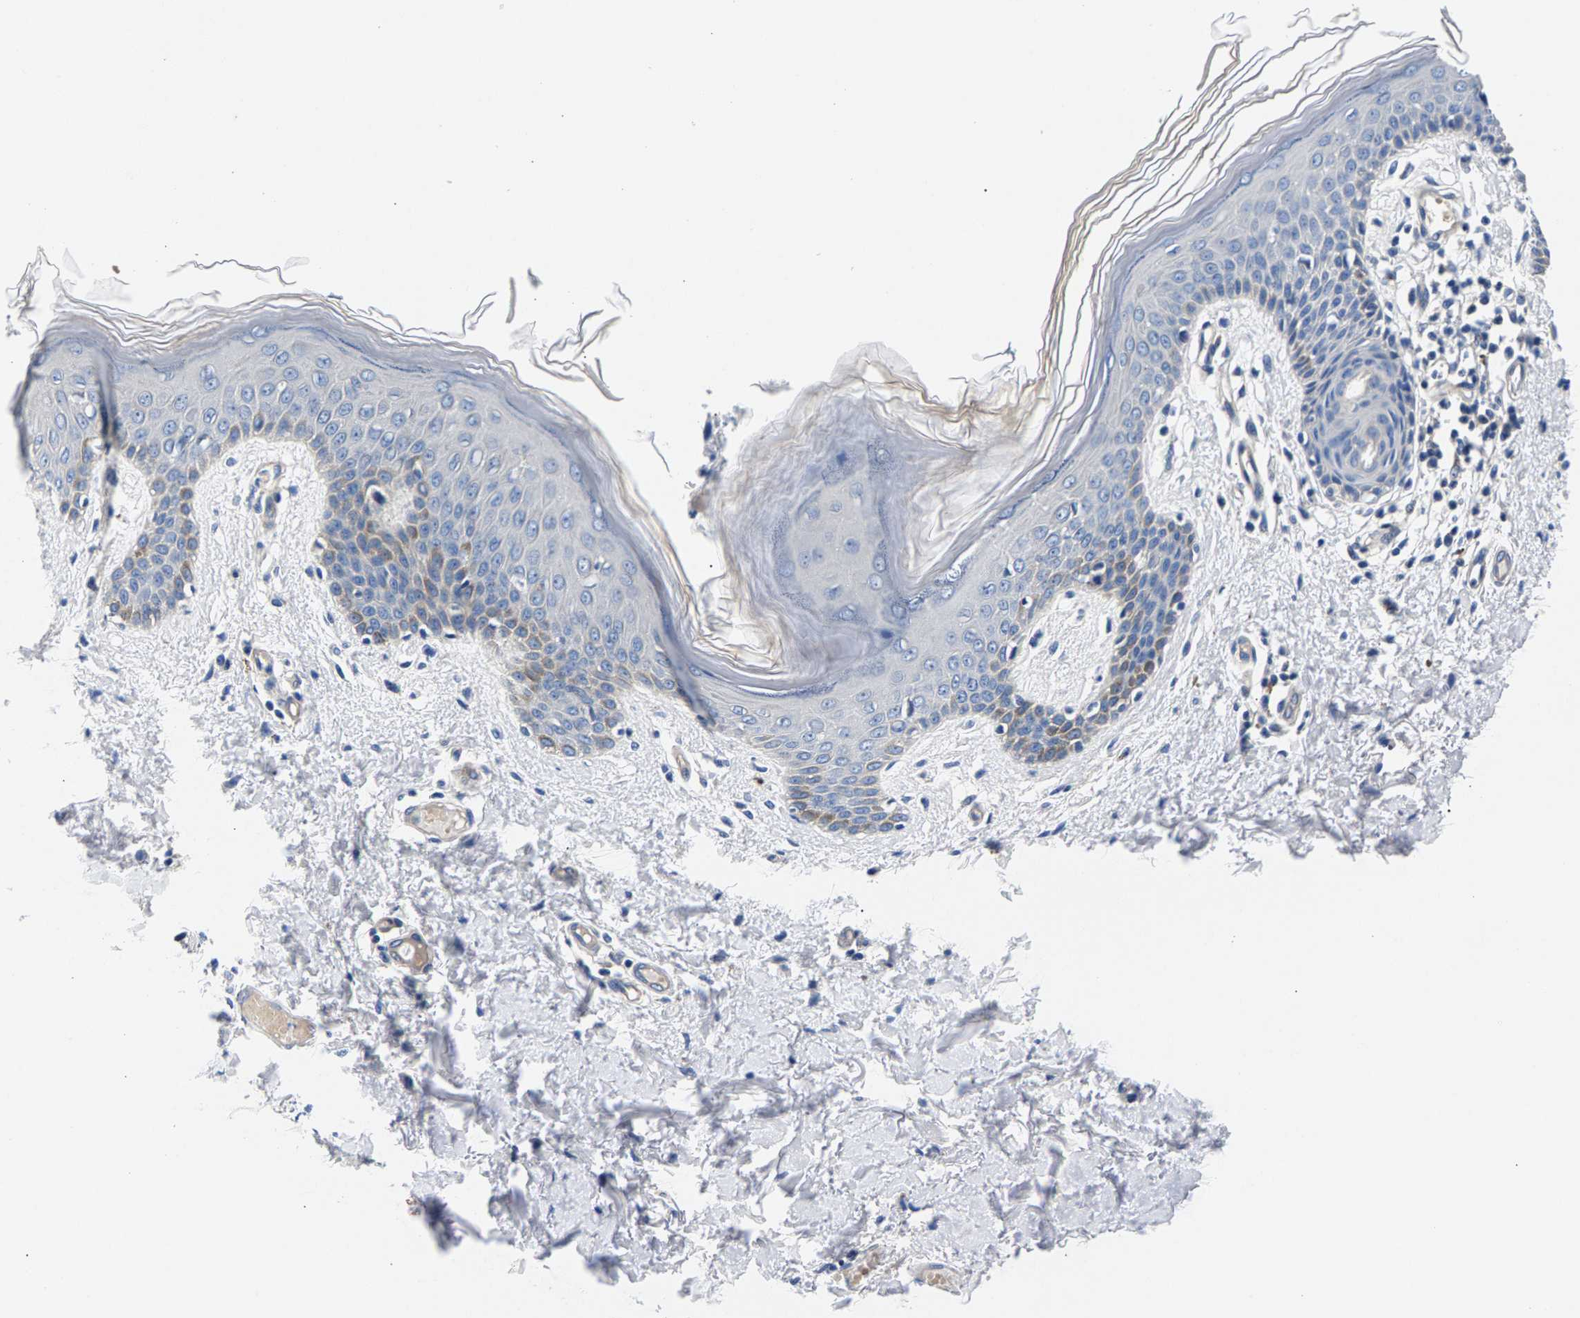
{"staining": {"intensity": "negative", "quantity": "none", "location": "none"}, "tissue": "skin", "cell_type": "Fibroblasts", "image_type": "normal", "snomed": [{"axis": "morphology", "description": "Normal tissue, NOS"}, {"axis": "topography", "description": "Skin"}], "caption": "A high-resolution photomicrograph shows immunohistochemistry staining of unremarkable skin, which displays no significant staining in fibroblasts.", "gene": "P2RY4", "patient": {"sex": "male", "age": 53}}